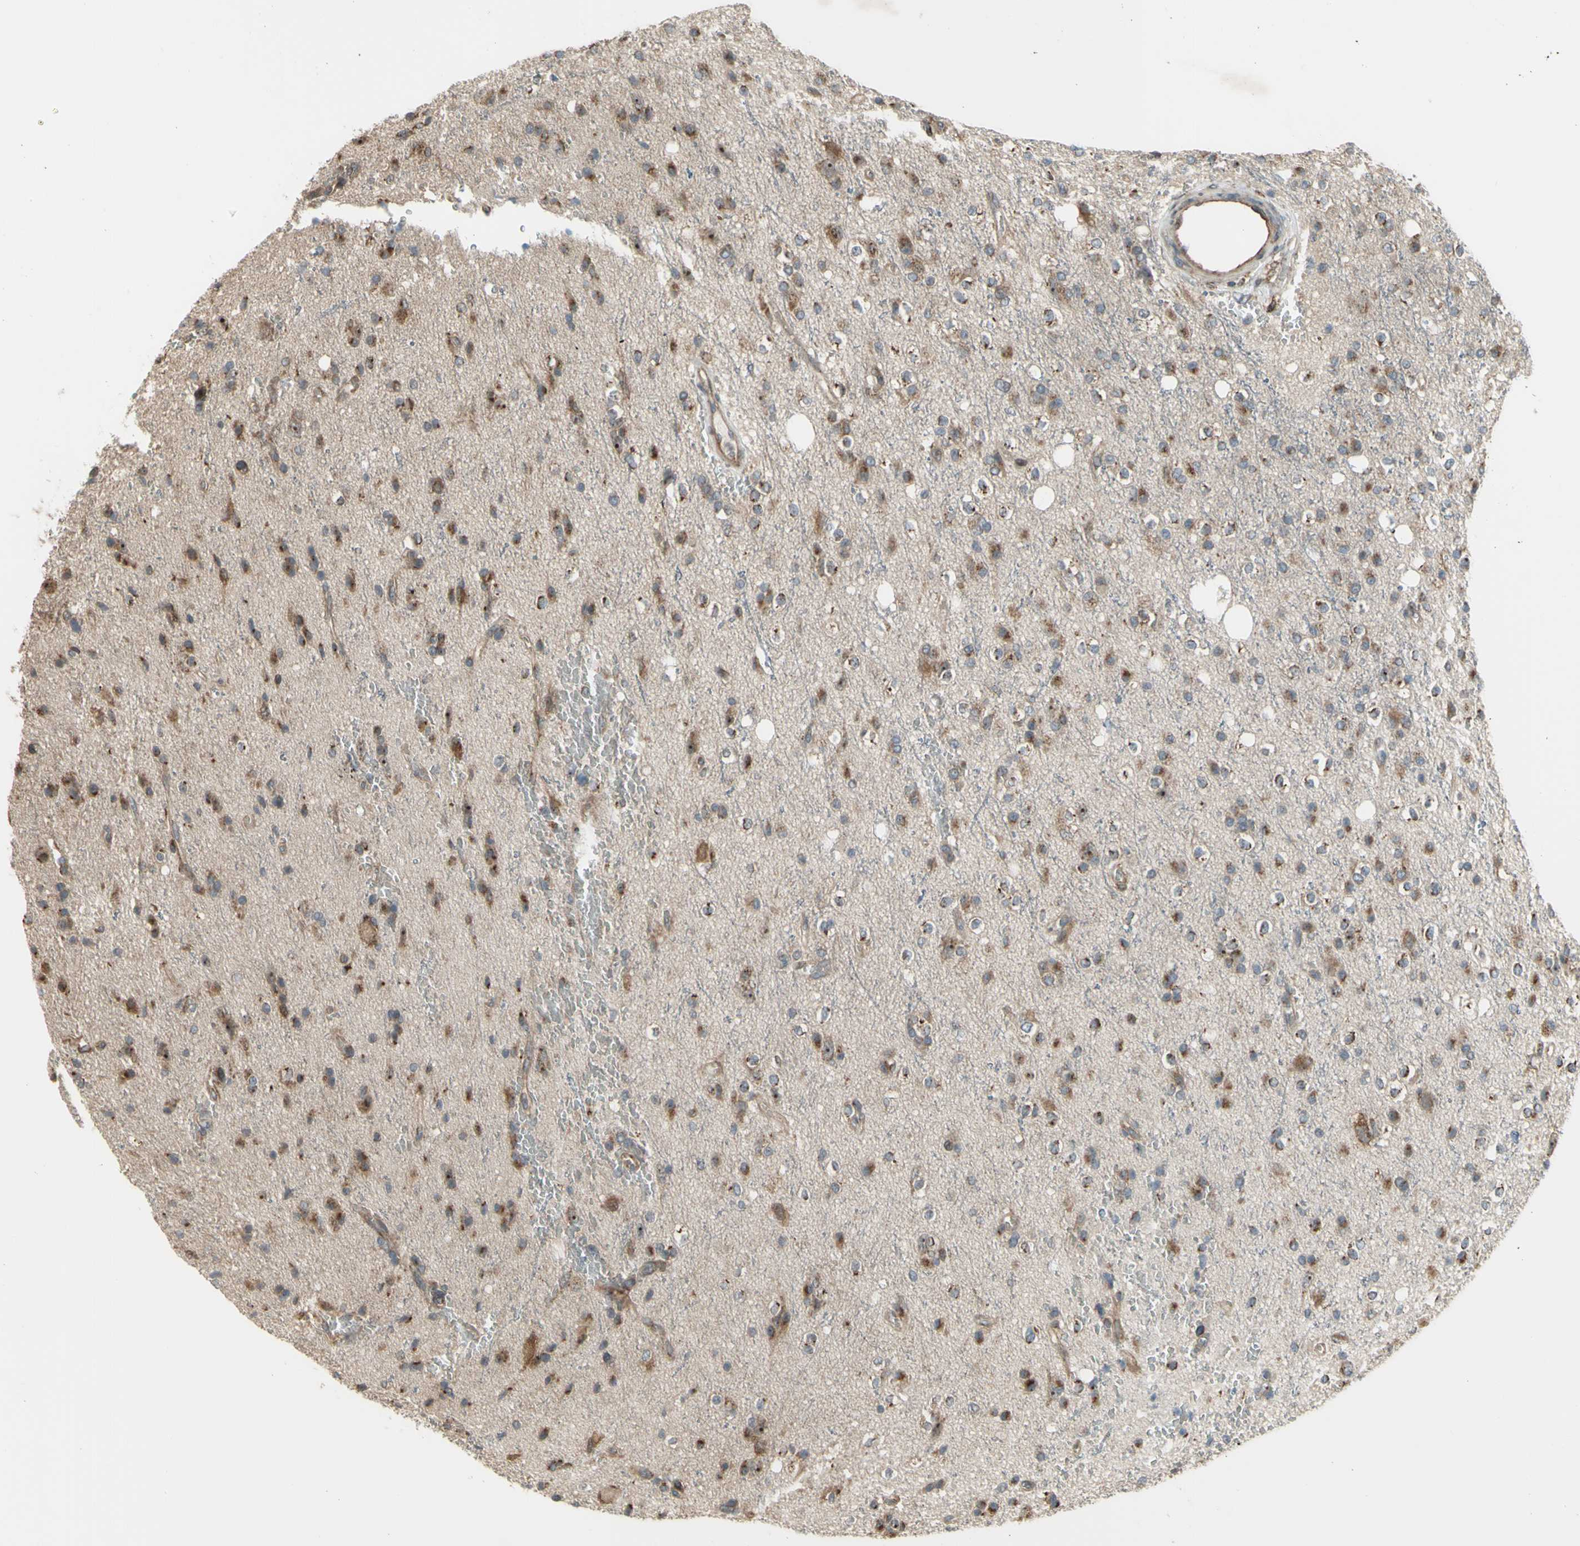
{"staining": {"intensity": "strong", "quantity": ">75%", "location": "cytoplasmic/membranous"}, "tissue": "glioma", "cell_type": "Tumor cells", "image_type": "cancer", "snomed": [{"axis": "morphology", "description": "Glioma, malignant, High grade"}, {"axis": "topography", "description": "Brain"}], "caption": "A high amount of strong cytoplasmic/membranous positivity is present in about >75% of tumor cells in malignant glioma (high-grade) tissue. The protein of interest is stained brown, and the nuclei are stained in blue (DAB (3,3'-diaminobenzidine) IHC with brightfield microscopy, high magnification).", "gene": "SLC39A9", "patient": {"sex": "male", "age": 47}}